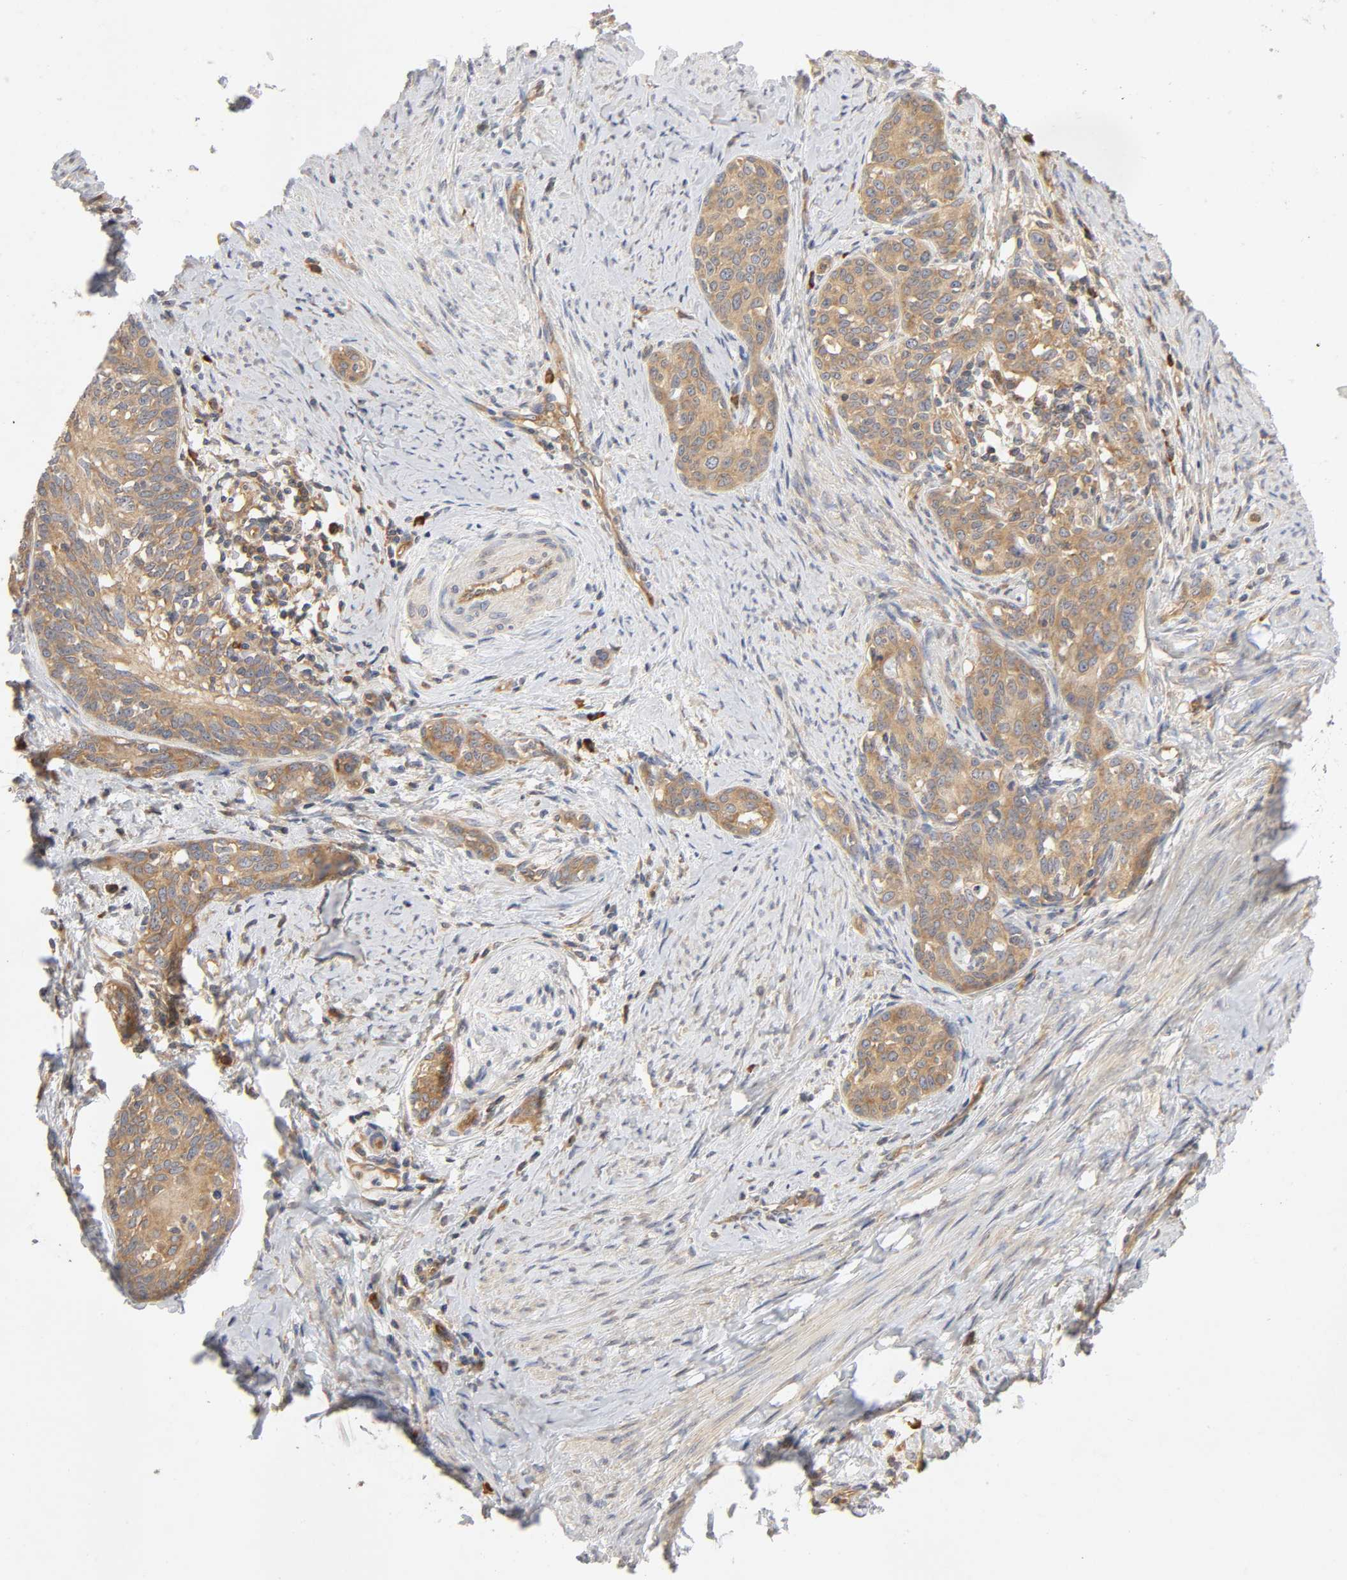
{"staining": {"intensity": "moderate", "quantity": ">75%", "location": "cytoplasmic/membranous"}, "tissue": "cervical cancer", "cell_type": "Tumor cells", "image_type": "cancer", "snomed": [{"axis": "morphology", "description": "Squamous cell carcinoma, NOS"}, {"axis": "morphology", "description": "Adenocarcinoma, NOS"}, {"axis": "topography", "description": "Cervix"}], "caption": "Human cervical cancer (squamous cell carcinoma) stained with a brown dye demonstrates moderate cytoplasmic/membranous positive staining in about >75% of tumor cells.", "gene": "SCHIP1", "patient": {"sex": "female", "age": 52}}